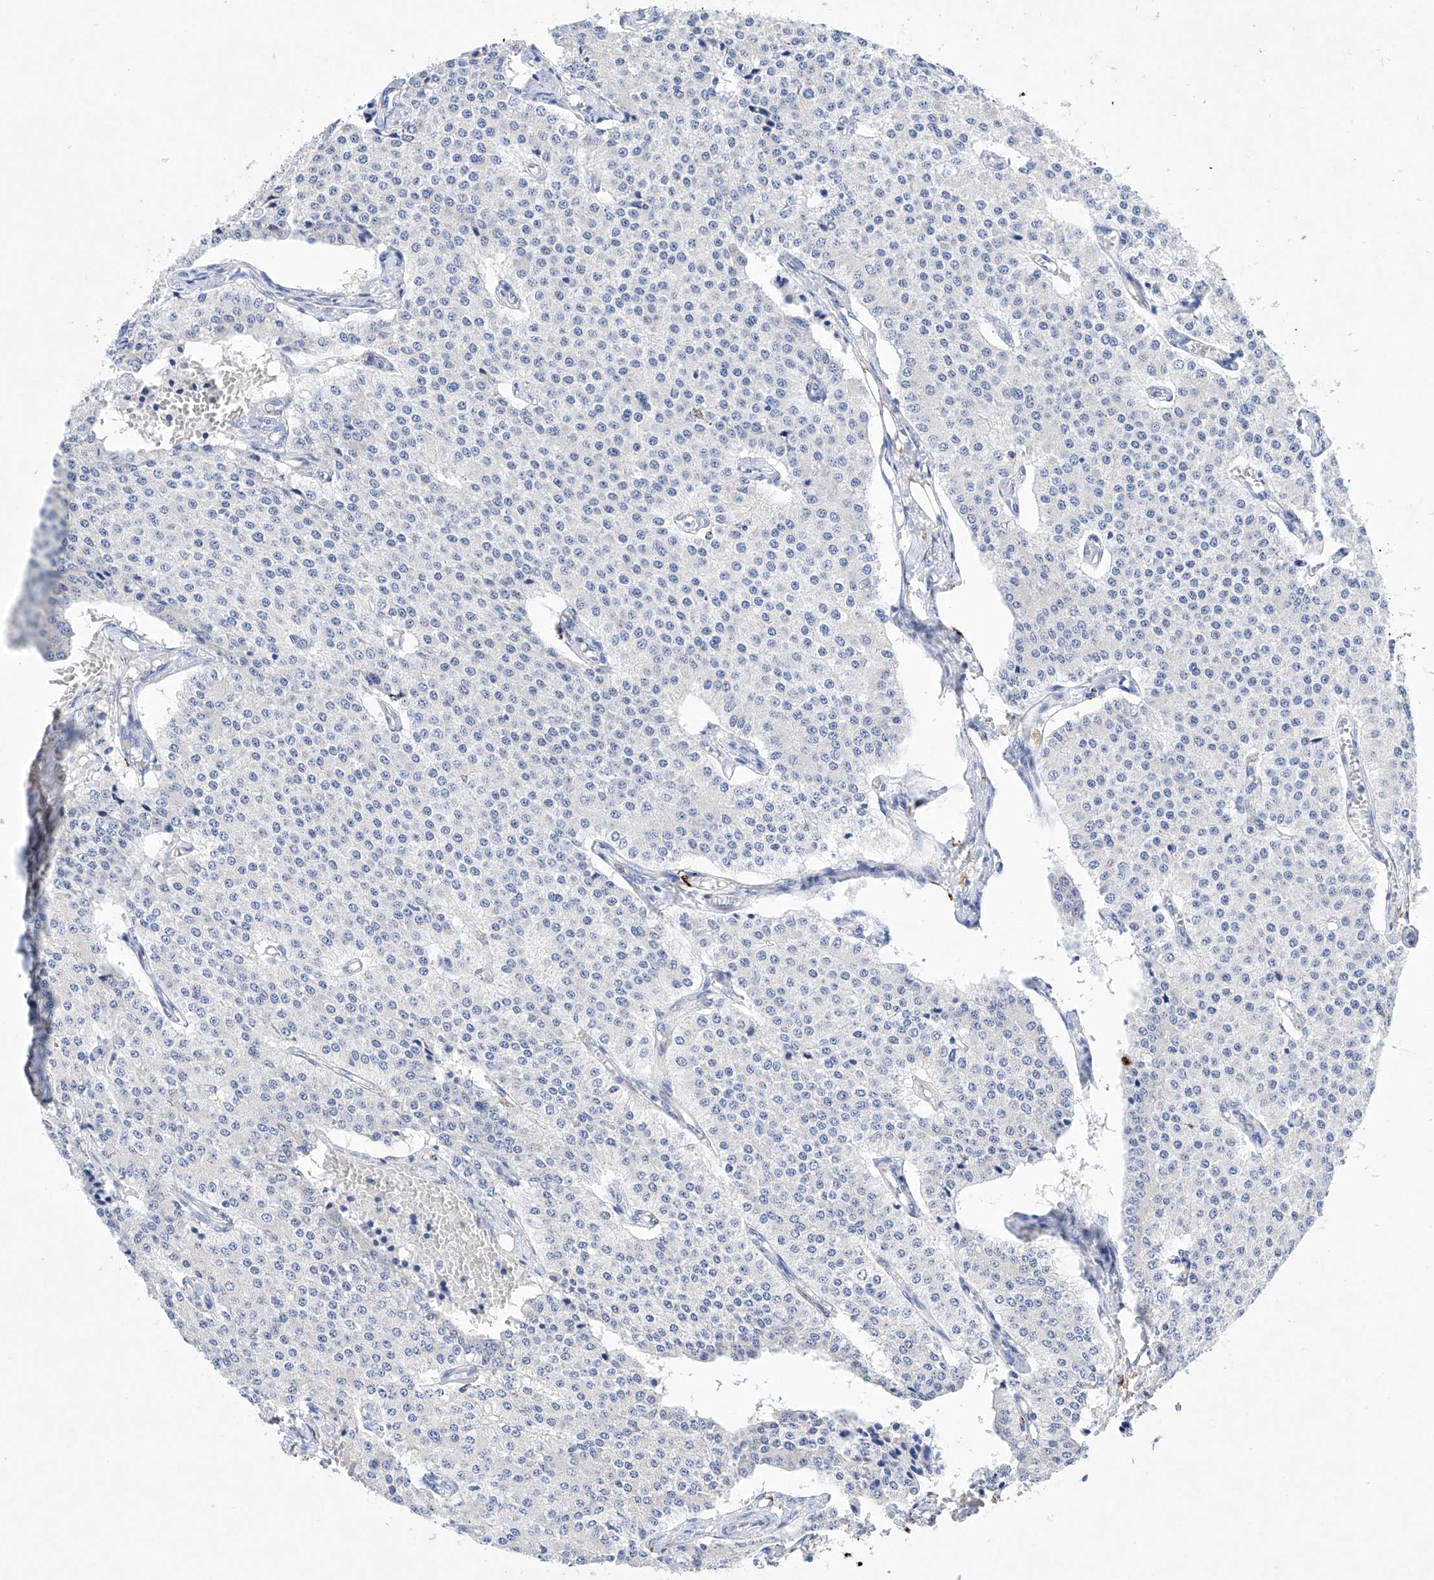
{"staining": {"intensity": "negative", "quantity": "none", "location": "none"}, "tissue": "carcinoid", "cell_type": "Tumor cells", "image_type": "cancer", "snomed": [{"axis": "morphology", "description": "Carcinoid, malignant, NOS"}, {"axis": "topography", "description": "Colon"}], "caption": "Tumor cells are negative for brown protein staining in carcinoid. (DAB (3,3'-diaminobenzidine) immunohistochemistry visualized using brightfield microscopy, high magnification).", "gene": "NRROS", "patient": {"sex": "female", "age": 52}}